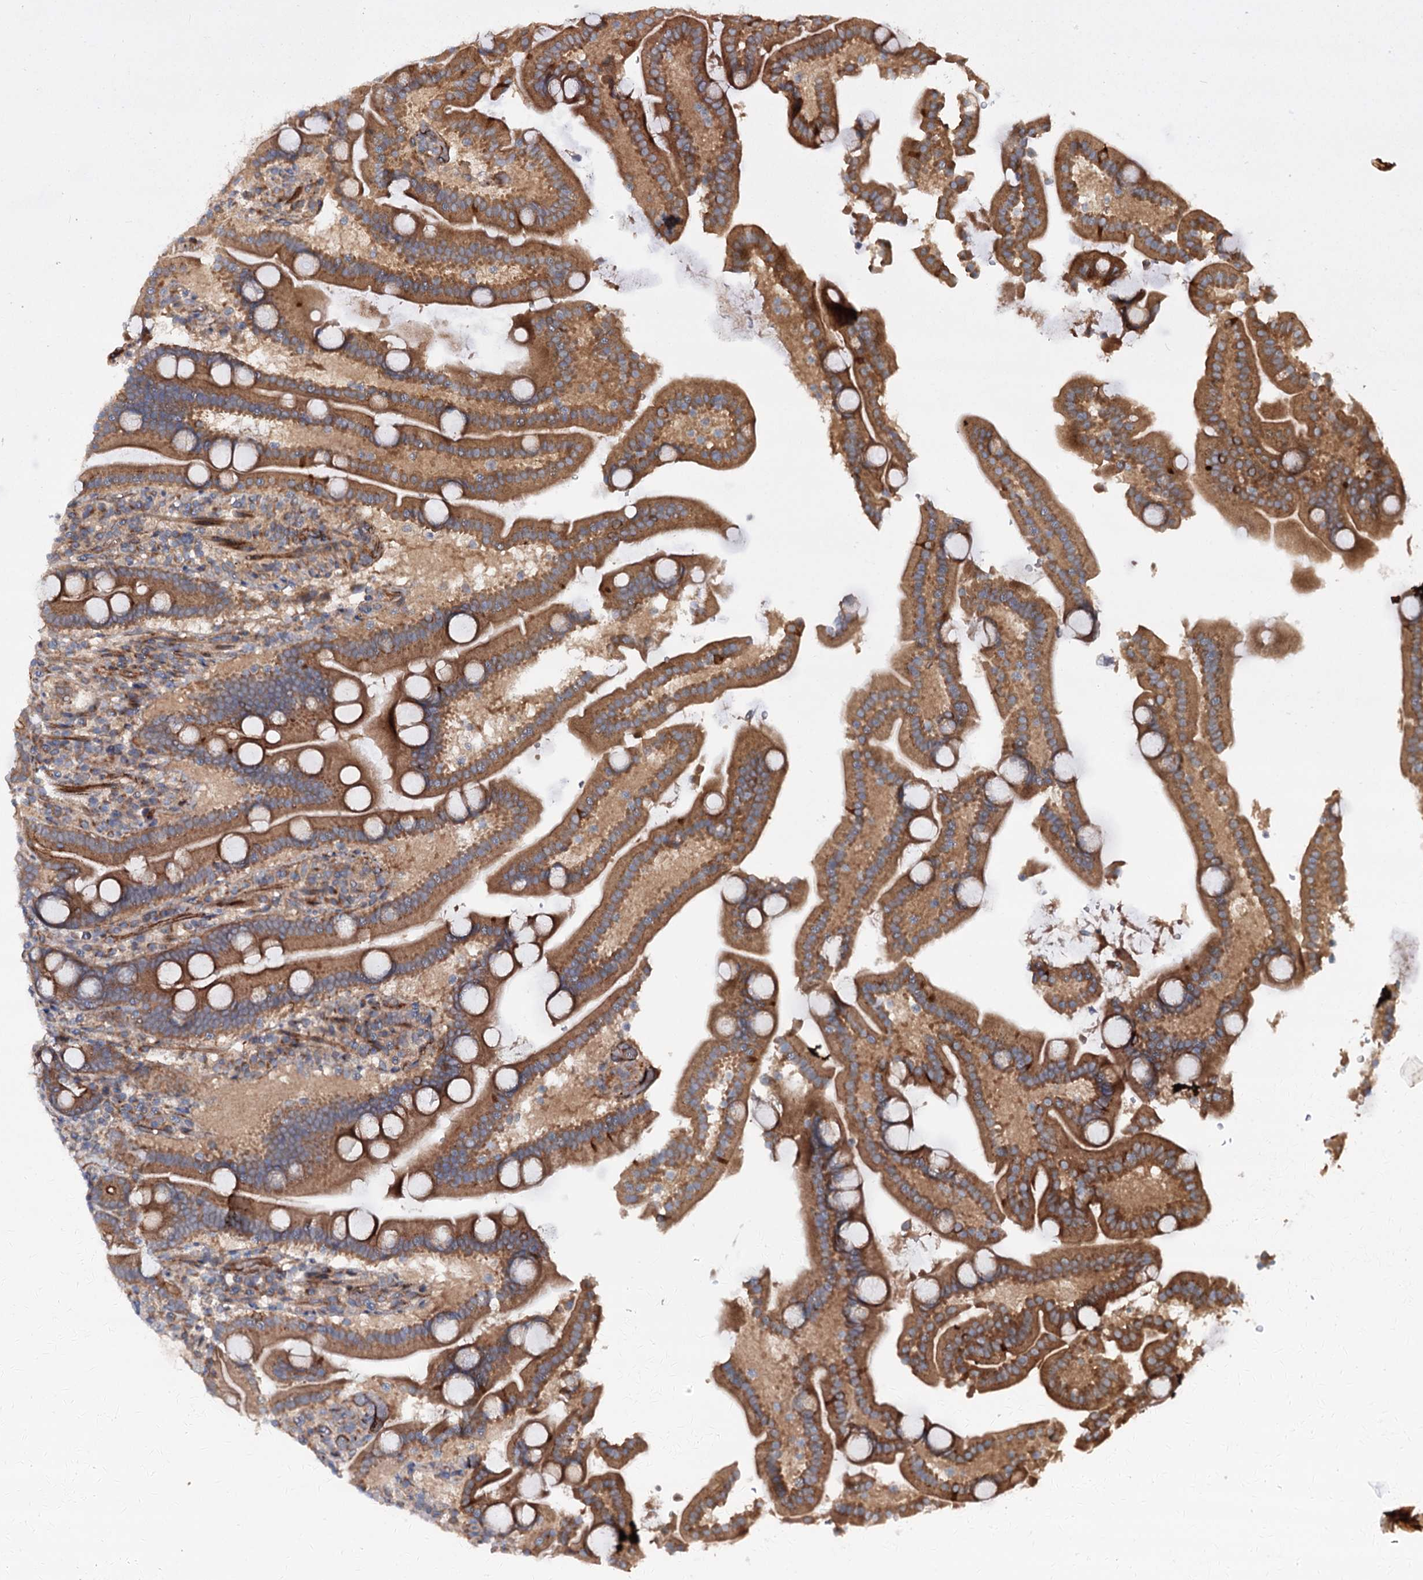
{"staining": {"intensity": "strong", "quantity": ">75%", "location": "cytoplasmic/membranous"}, "tissue": "duodenum", "cell_type": "Glandular cells", "image_type": "normal", "snomed": [{"axis": "morphology", "description": "Normal tissue, NOS"}, {"axis": "topography", "description": "Duodenum"}], "caption": "About >75% of glandular cells in unremarkable duodenum show strong cytoplasmic/membranous protein positivity as visualized by brown immunohistochemical staining.", "gene": "ADGRG4", "patient": {"sex": "male", "age": 55}}